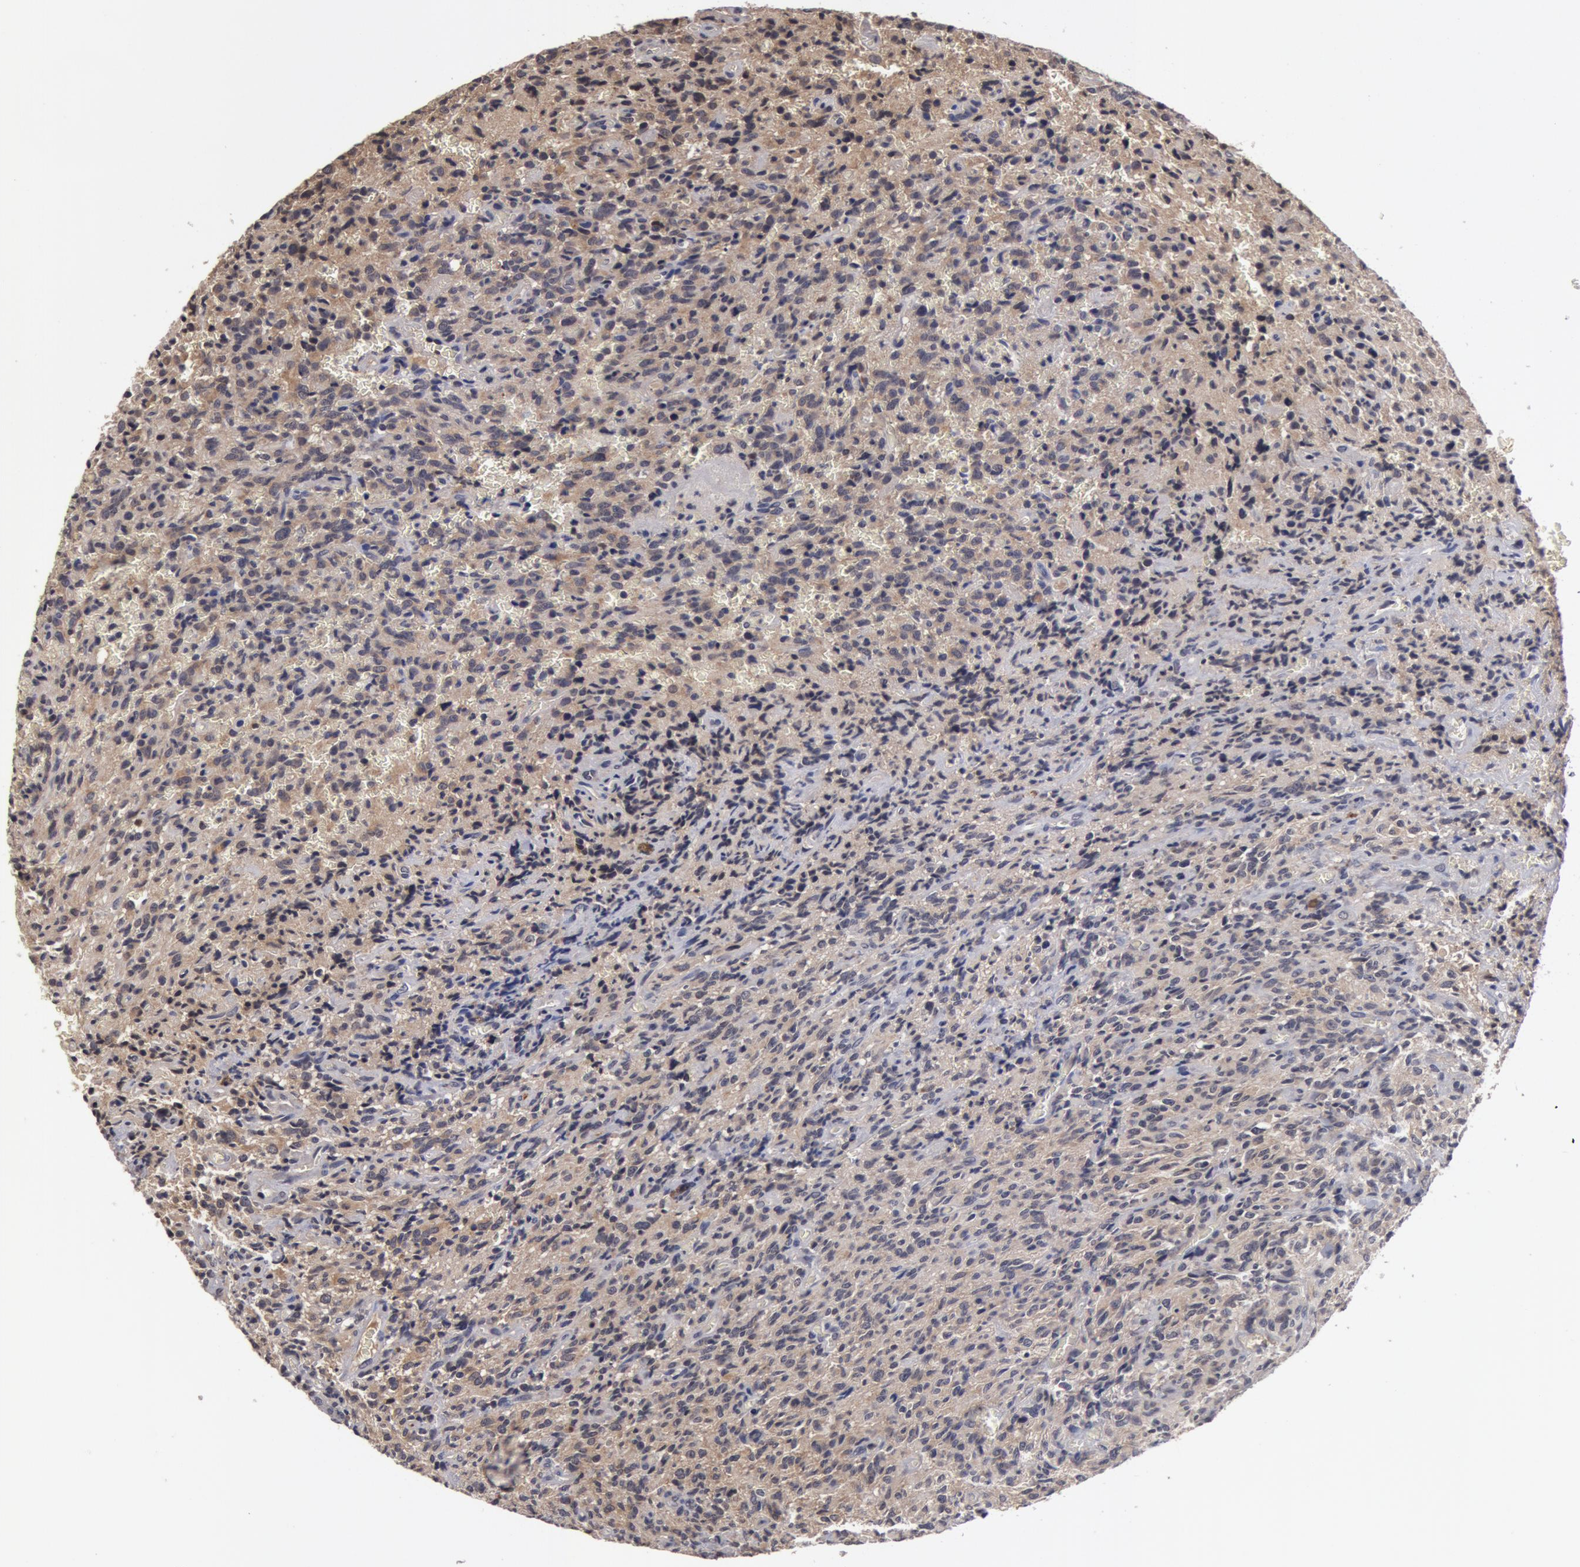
{"staining": {"intensity": "weak", "quantity": ">75%", "location": "cytoplasmic/membranous"}, "tissue": "glioma", "cell_type": "Tumor cells", "image_type": "cancer", "snomed": [{"axis": "morphology", "description": "Glioma, malignant, High grade"}, {"axis": "topography", "description": "Brain"}], "caption": "Protein staining reveals weak cytoplasmic/membranous positivity in about >75% of tumor cells in glioma.", "gene": "BCHE", "patient": {"sex": "male", "age": 56}}